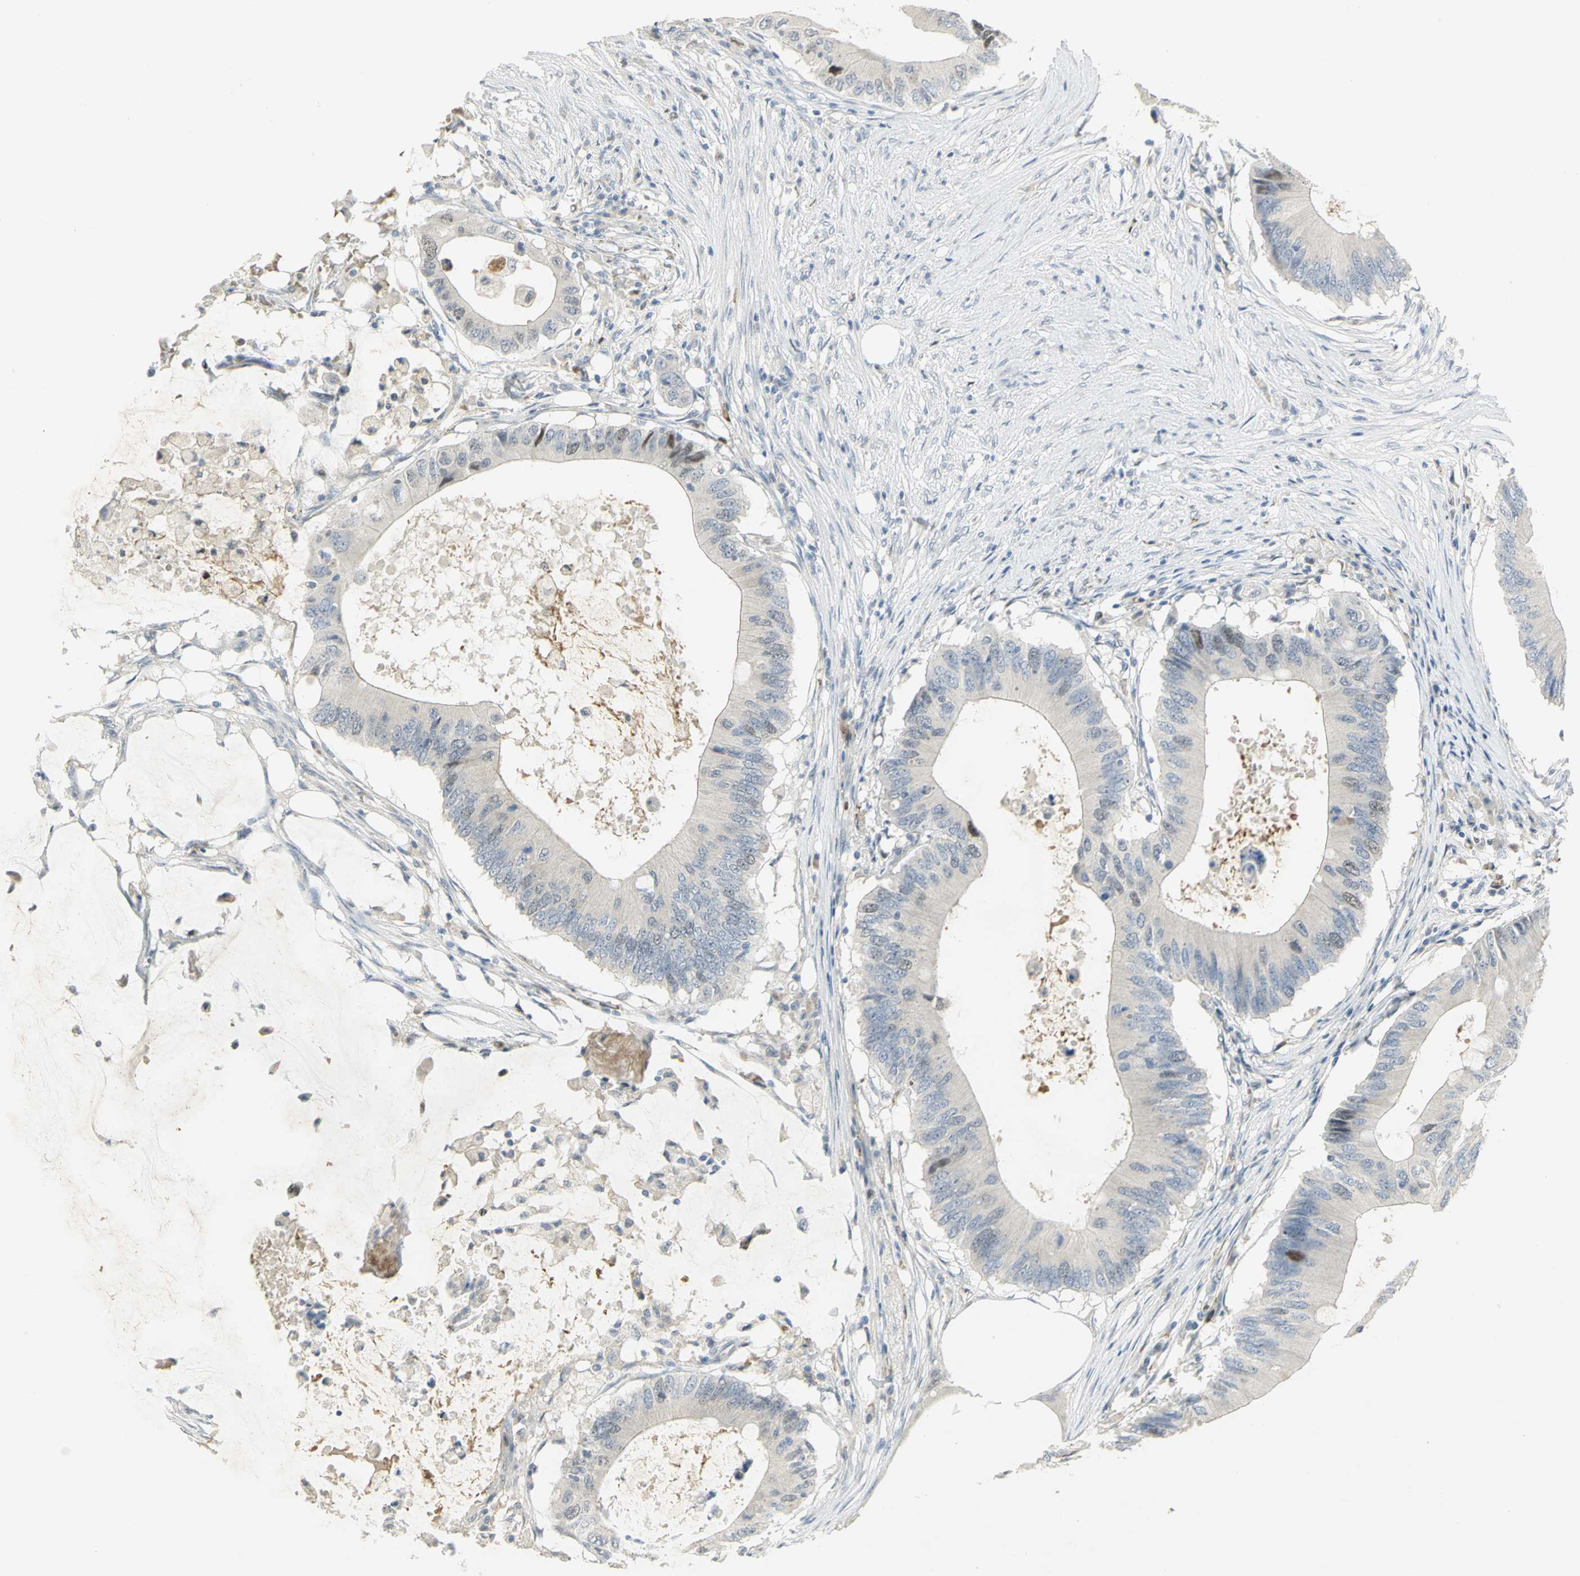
{"staining": {"intensity": "weak", "quantity": "<25%", "location": "nuclear"}, "tissue": "colorectal cancer", "cell_type": "Tumor cells", "image_type": "cancer", "snomed": [{"axis": "morphology", "description": "Adenocarcinoma, NOS"}, {"axis": "topography", "description": "Colon"}], "caption": "Colorectal cancer (adenocarcinoma) was stained to show a protein in brown. There is no significant expression in tumor cells. (DAB immunohistochemistry, high magnification).", "gene": "BCL6", "patient": {"sex": "male", "age": 71}}